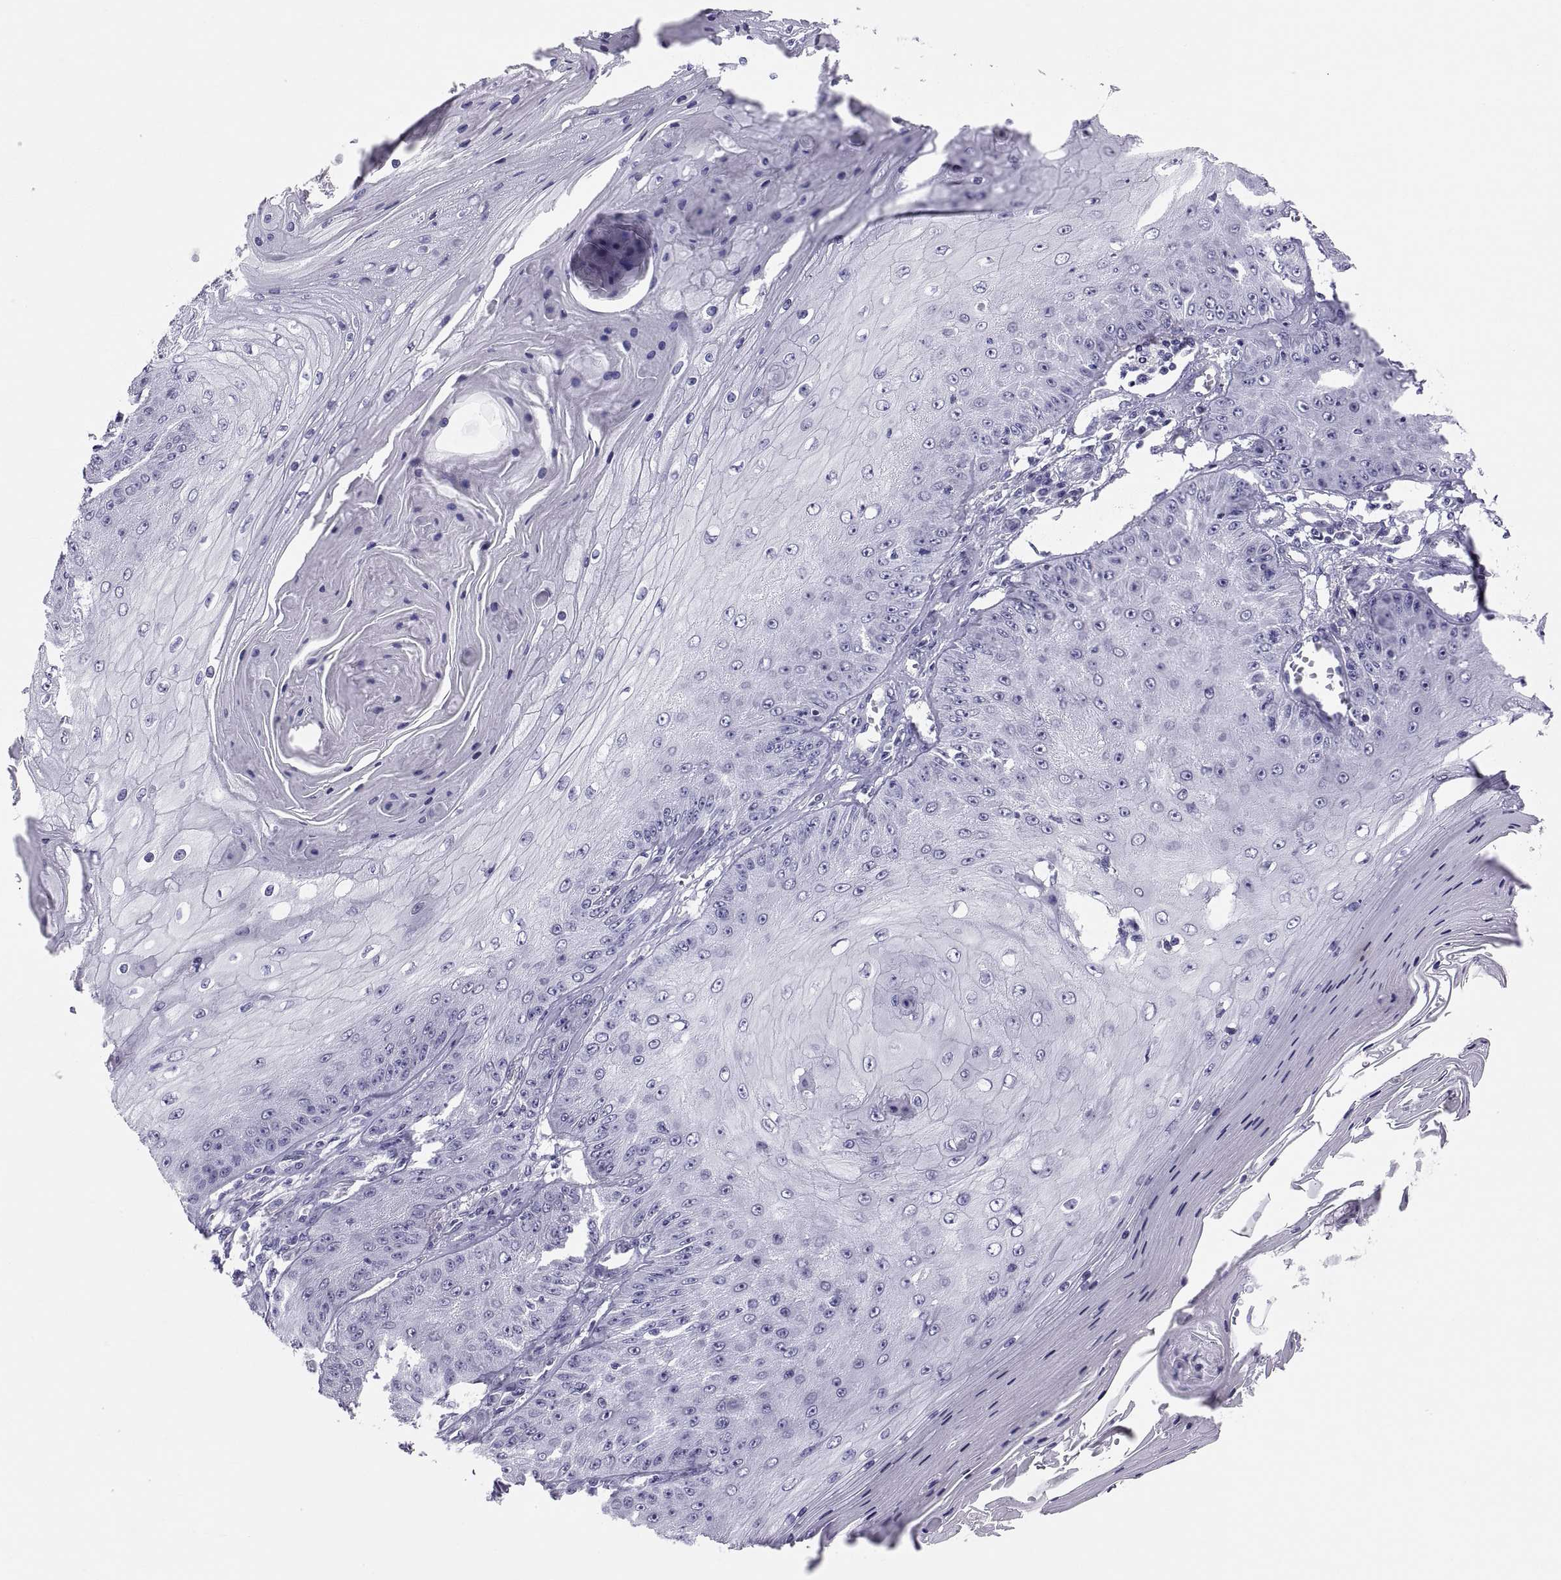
{"staining": {"intensity": "negative", "quantity": "none", "location": "none"}, "tissue": "skin cancer", "cell_type": "Tumor cells", "image_type": "cancer", "snomed": [{"axis": "morphology", "description": "Squamous cell carcinoma, NOS"}, {"axis": "topography", "description": "Skin"}], "caption": "A histopathology image of human skin cancer is negative for staining in tumor cells.", "gene": "FAM170A", "patient": {"sex": "male", "age": 70}}